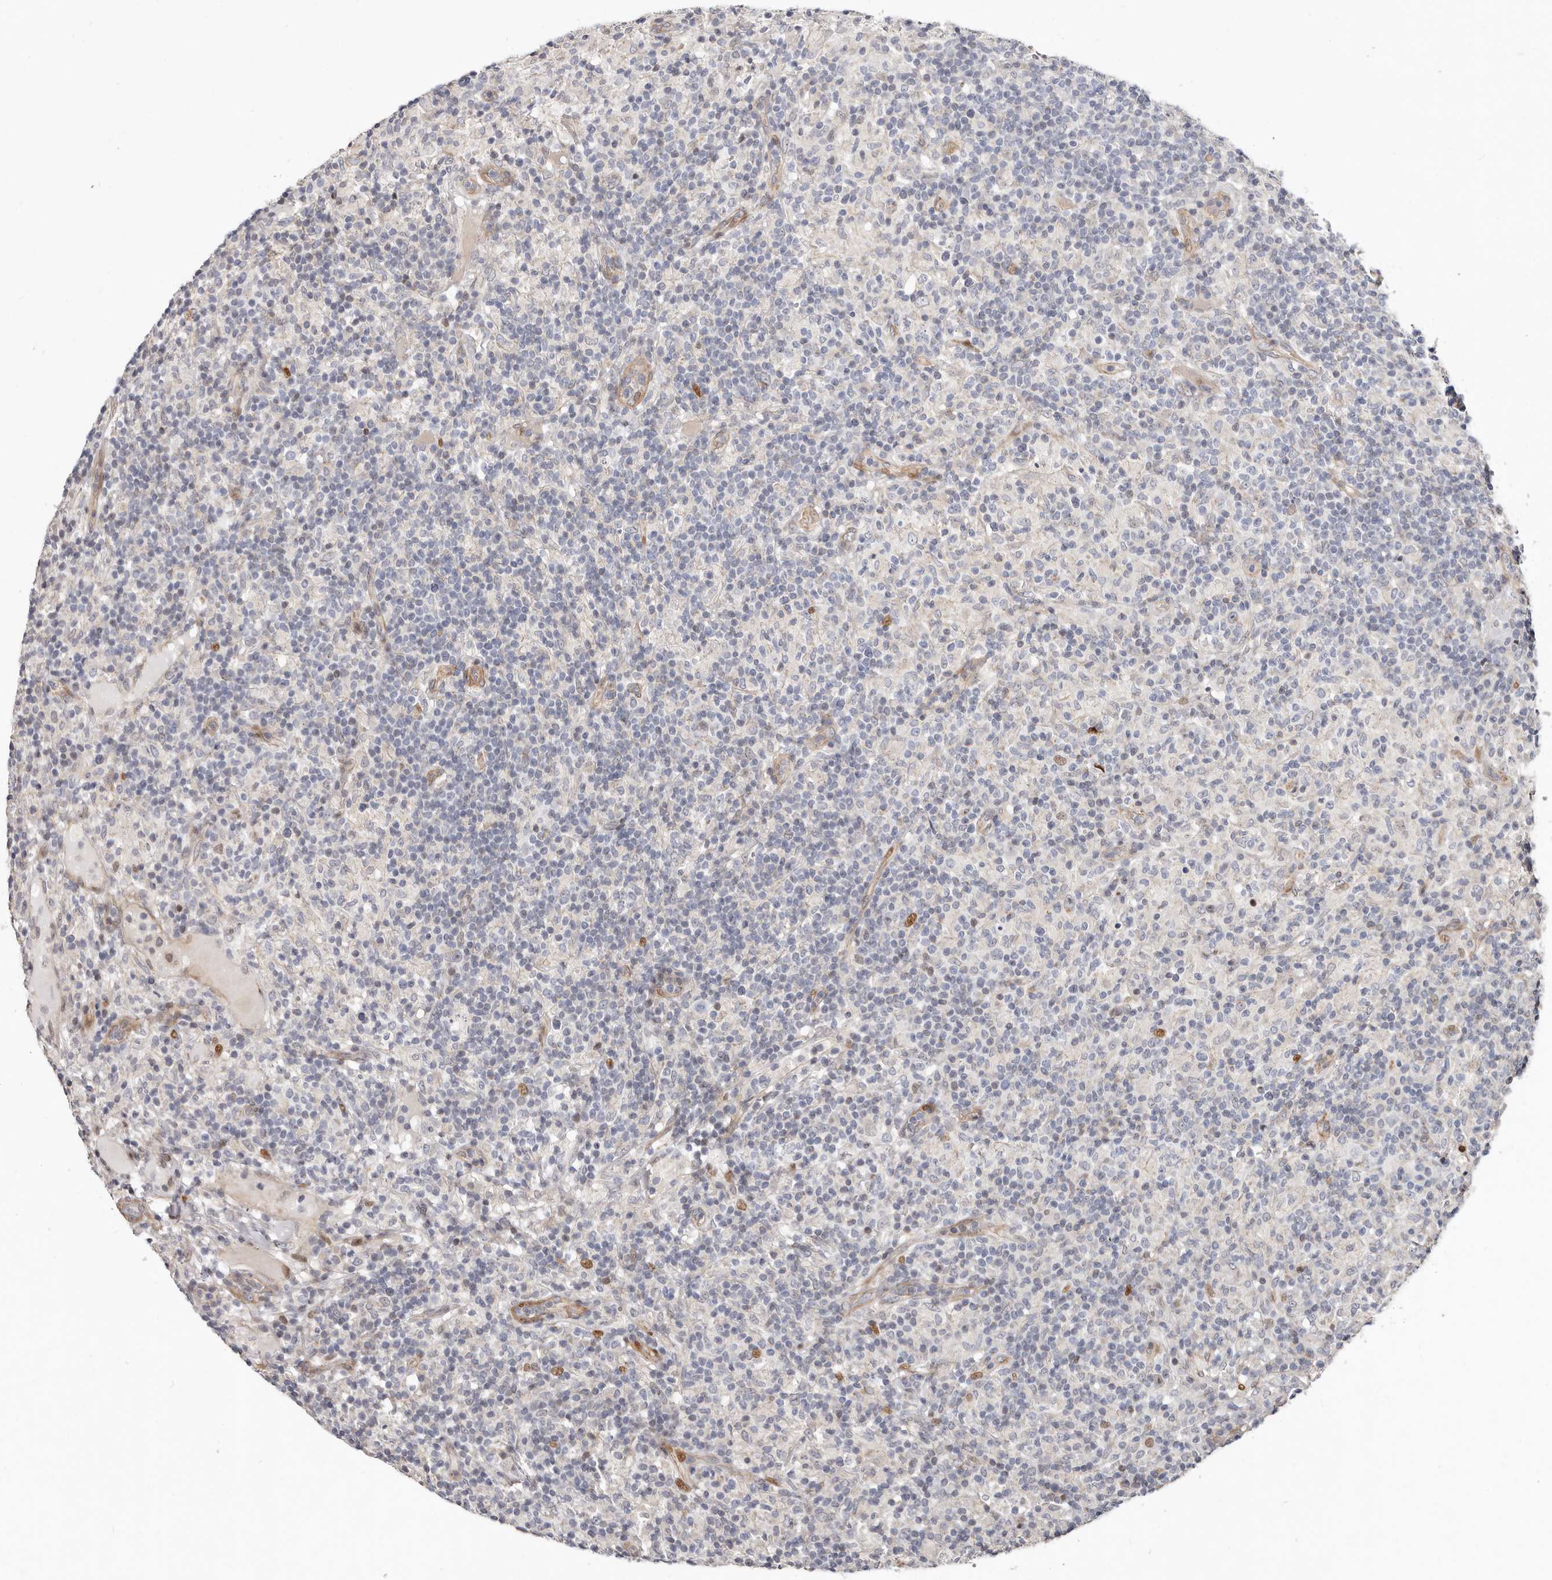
{"staining": {"intensity": "weak", "quantity": "<25%", "location": "cytoplasmic/membranous"}, "tissue": "lymphoma", "cell_type": "Tumor cells", "image_type": "cancer", "snomed": [{"axis": "morphology", "description": "Hodgkin's disease, NOS"}, {"axis": "topography", "description": "Lymph node"}], "caption": "IHC of lymphoma displays no staining in tumor cells.", "gene": "EPHX3", "patient": {"sex": "male", "age": 70}}